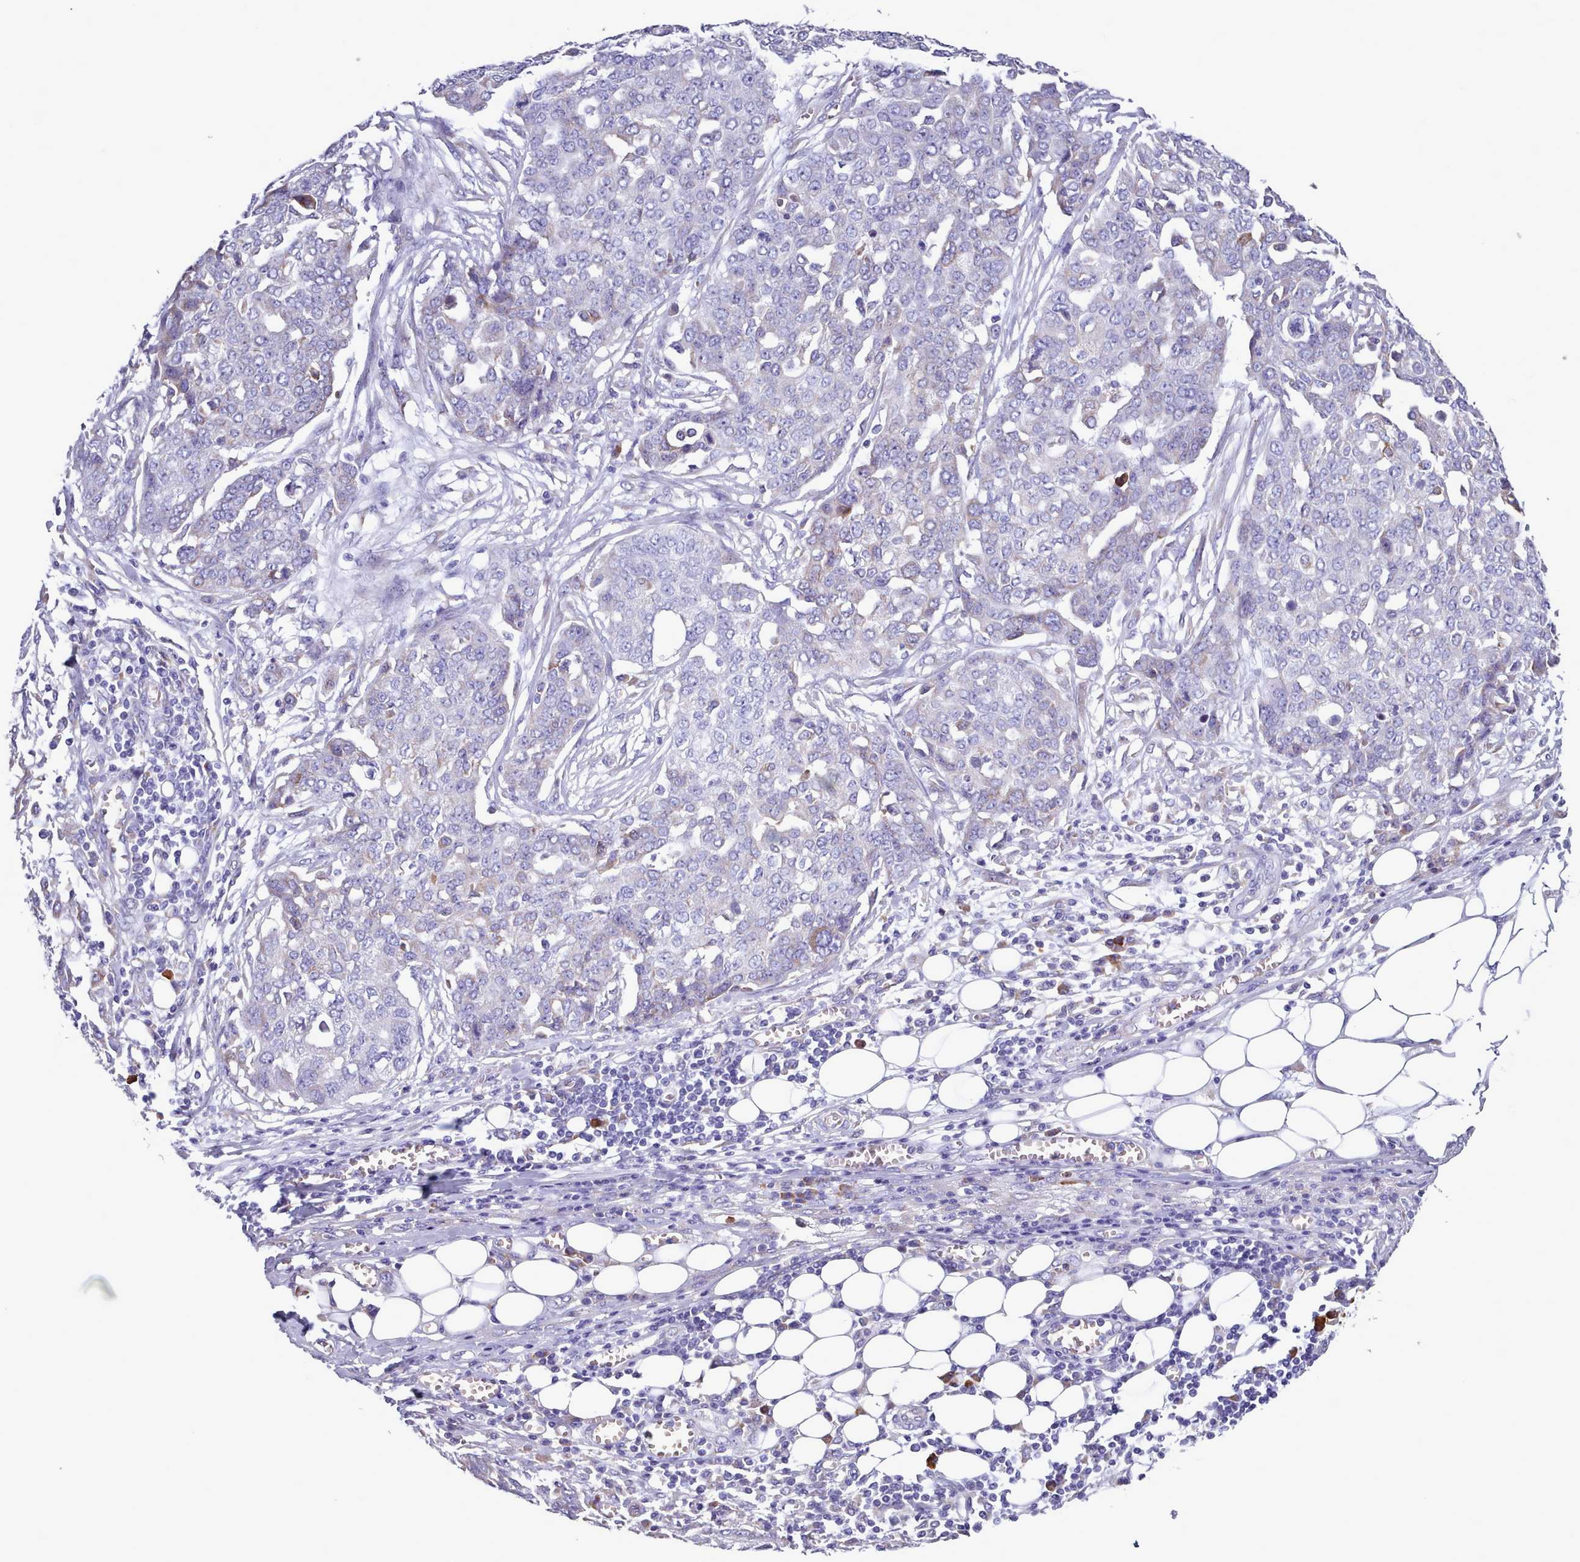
{"staining": {"intensity": "negative", "quantity": "none", "location": "none"}, "tissue": "ovarian cancer", "cell_type": "Tumor cells", "image_type": "cancer", "snomed": [{"axis": "morphology", "description": "Cystadenocarcinoma, serous, NOS"}, {"axis": "topography", "description": "Soft tissue"}, {"axis": "topography", "description": "Ovary"}], "caption": "Immunohistochemical staining of human ovarian cancer shows no significant positivity in tumor cells. The staining is performed using DAB (3,3'-diaminobenzidine) brown chromogen with nuclei counter-stained in using hematoxylin.", "gene": "XKR8", "patient": {"sex": "female", "age": 57}}